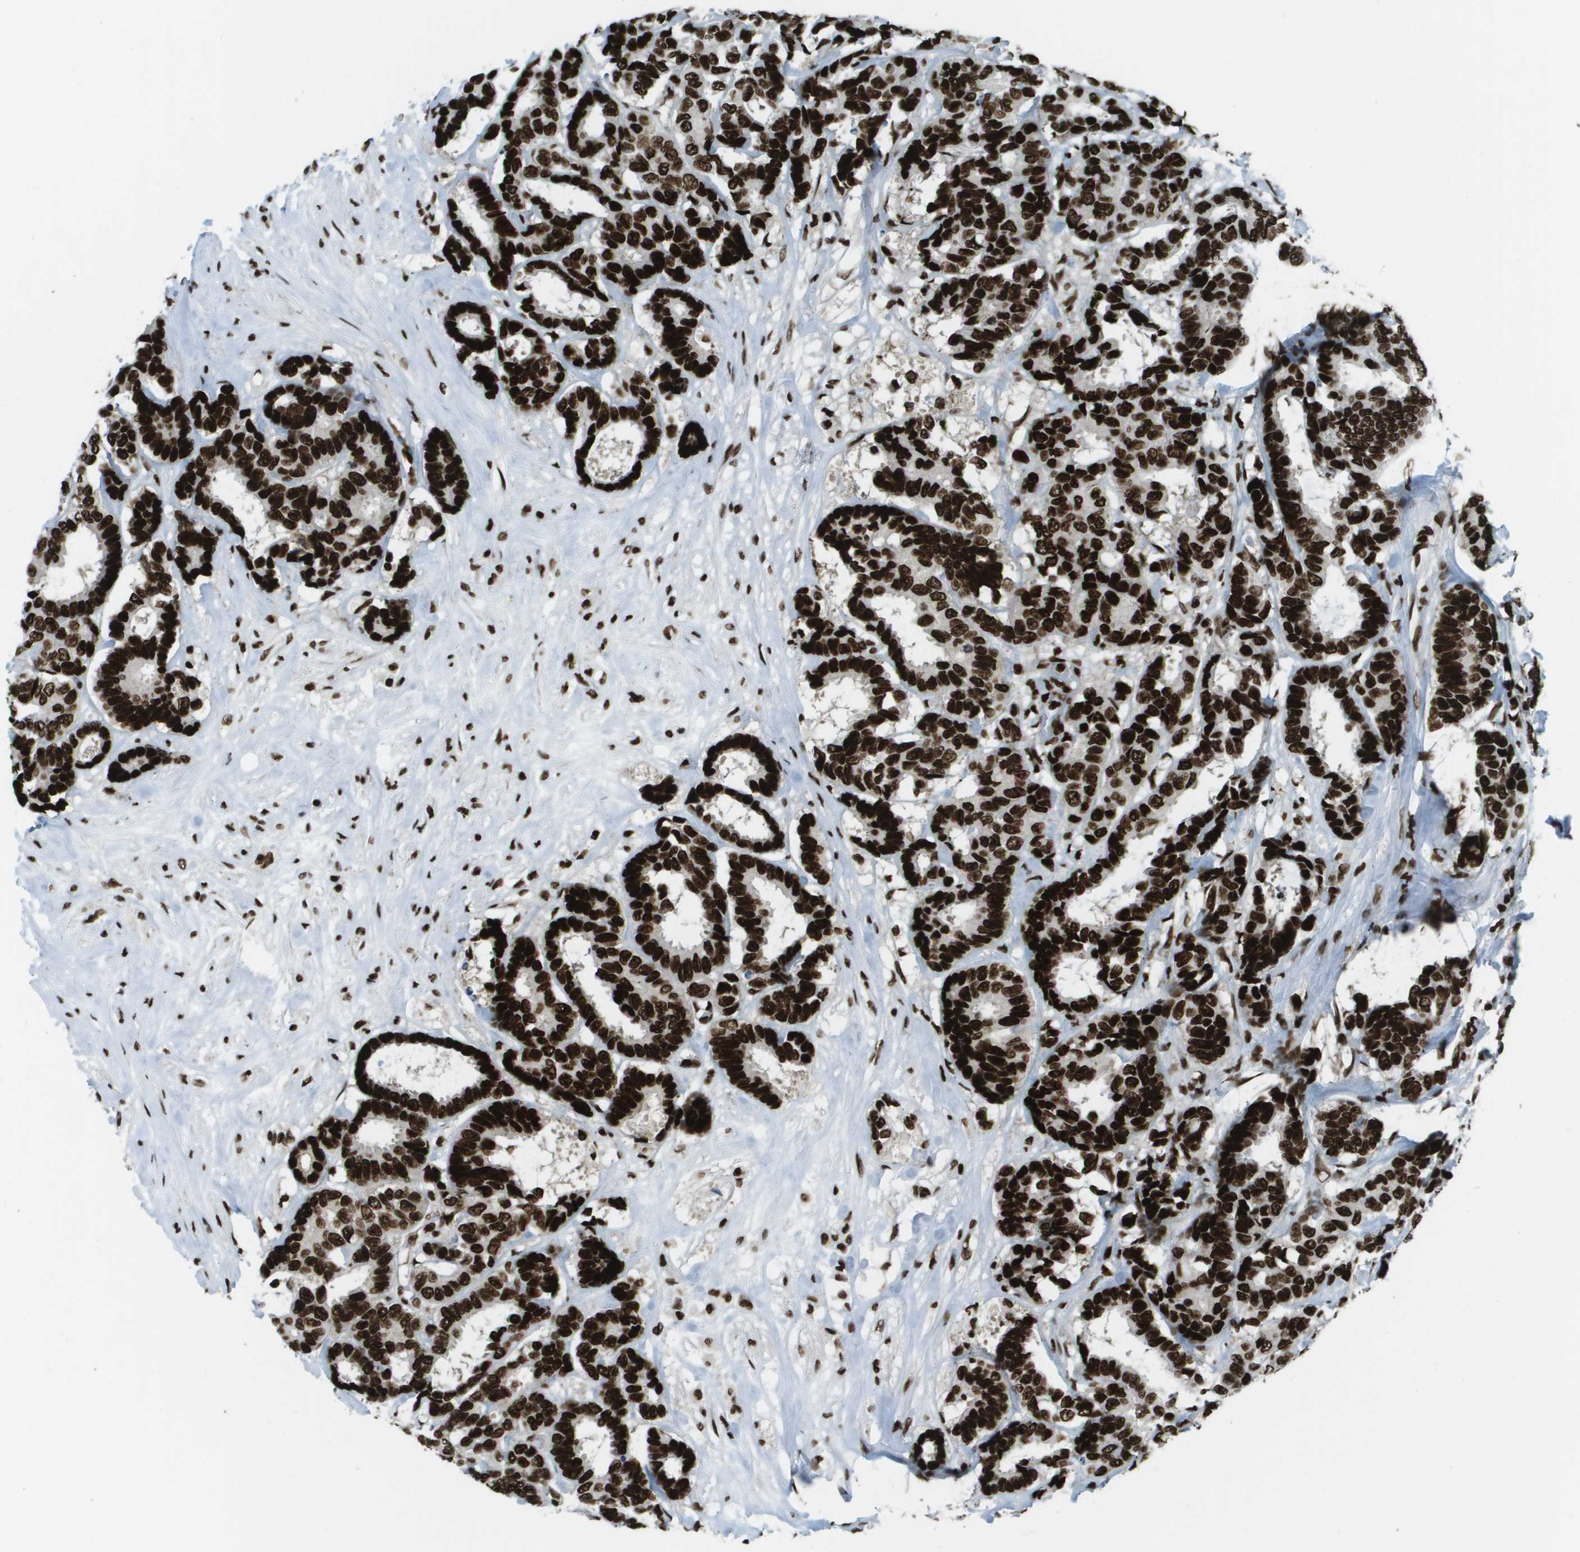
{"staining": {"intensity": "strong", "quantity": ">75%", "location": "nuclear"}, "tissue": "breast cancer", "cell_type": "Tumor cells", "image_type": "cancer", "snomed": [{"axis": "morphology", "description": "Duct carcinoma"}, {"axis": "topography", "description": "Breast"}], "caption": "High-power microscopy captured an immunohistochemistry (IHC) image of breast cancer, revealing strong nuclear expression in about >75% of tumor cells. The staining is performed using DAB brown chromogen to label protein expression. The nuclei are counter-stained blue using hematoxylin.", "gene": "GLYR1", "patient": {"sex": "female", "age": 87}}